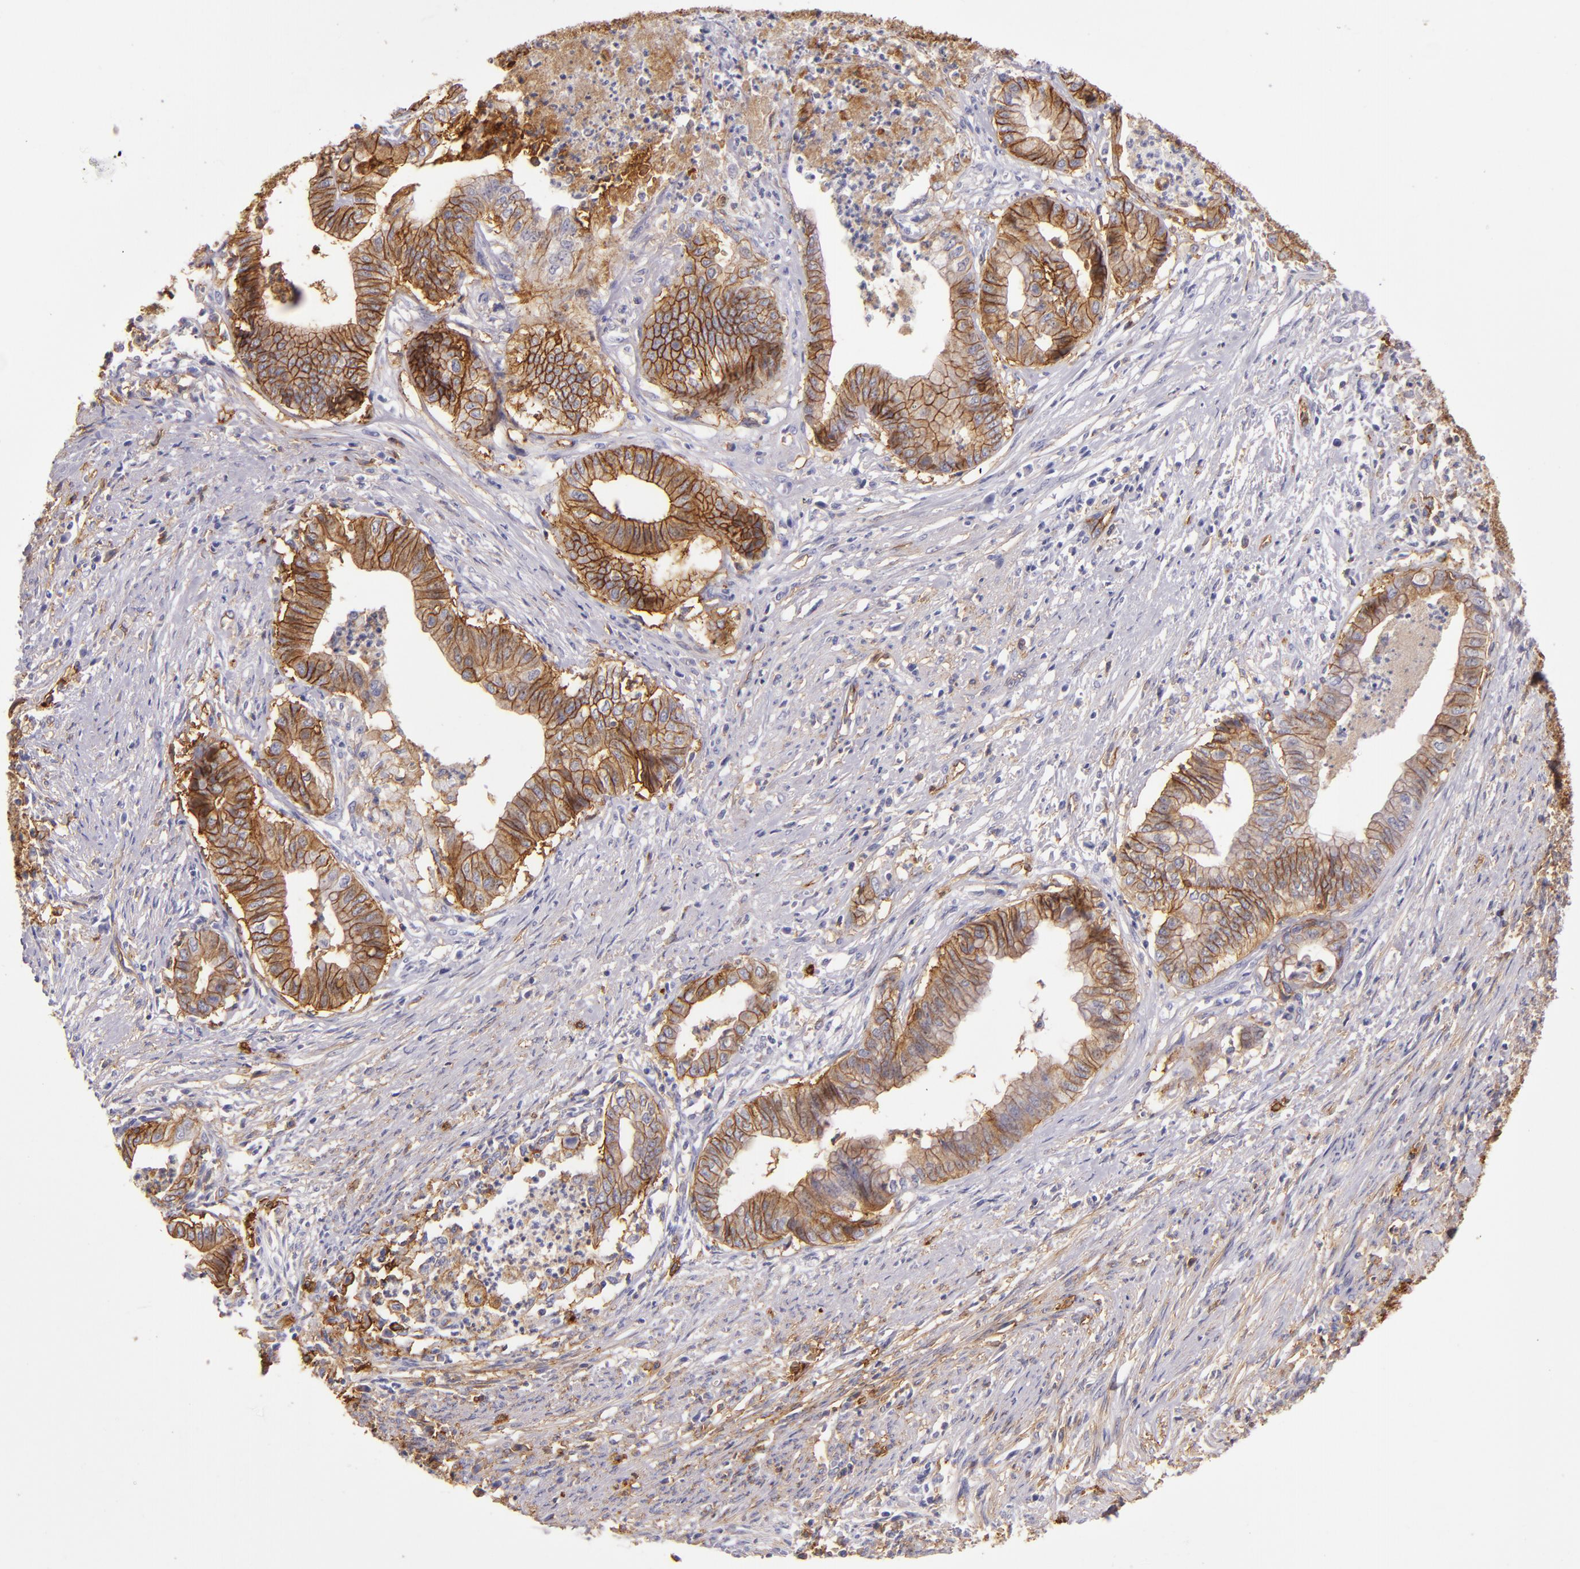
{"staining": {"intensity": "strong", "quantity": ">75%", "location": "cytoplasmic/membranous"}, "tissue": "endometrial cancer", "cell_type": "Tumor cells", "image_type": "cancer", "snomed": [{"axis": "morphology", "description": "Necrosis, NOS"}, {"axis": "morphology", "description": "Adenocarcinoma, NOS"}, {"axis": "topography", "description": "Endometrium"}], "caption": "This image reveals adenocarcinoma (endometrial) stained with immunohistochemistry (IHC) to label a protein in brown. The cytoplasmic/membranous of tumor cells show strong positivity for the protein. Nuclei are counter-stained blue.", "gene": "CD9", "patient": {"sex": "female", "age": 79}}